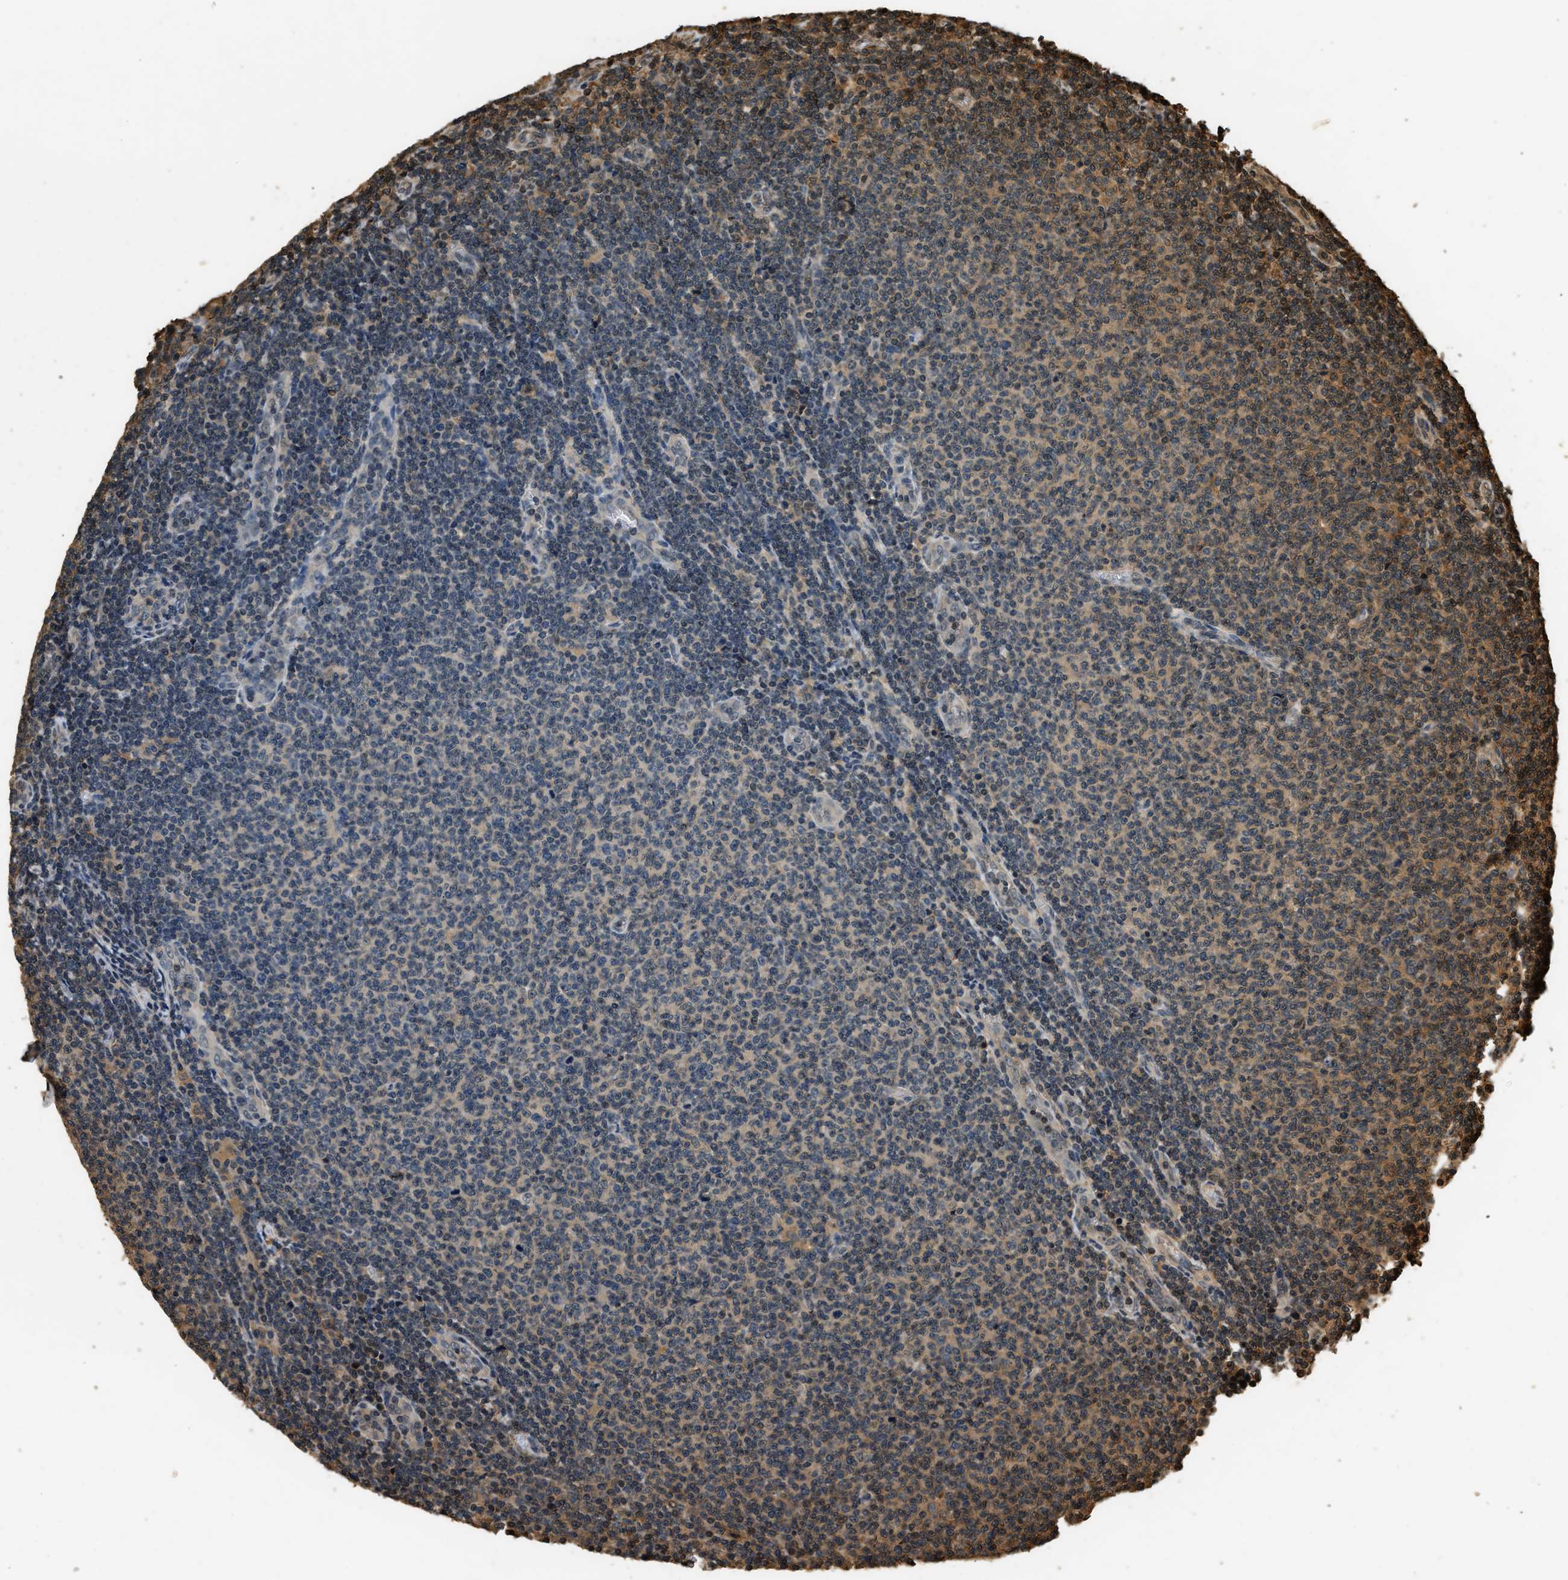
{"staining": {"intensity": "moderate", "quantity": "<25%", "location": "cytoplasmic/membranous"}, "tissue": "lymphoma", "cell_type": "Tumor cells", "image_type": "cancer", "snomed": [{"axis": "morphology", "description": "Malignant lymphoma, non-Hodgkin's type, Low grade"}, {"axis": "topography", "description": "Lymph node"}], "caption": "Immunohistochemistry (IHC) of human lymphoma displays low levels of moderate cytoplasmic/membranous positivity in approximately <25% of tumor cells.", "gene": "RAP2A", "patient": {"sex": "male", "age": 66}}